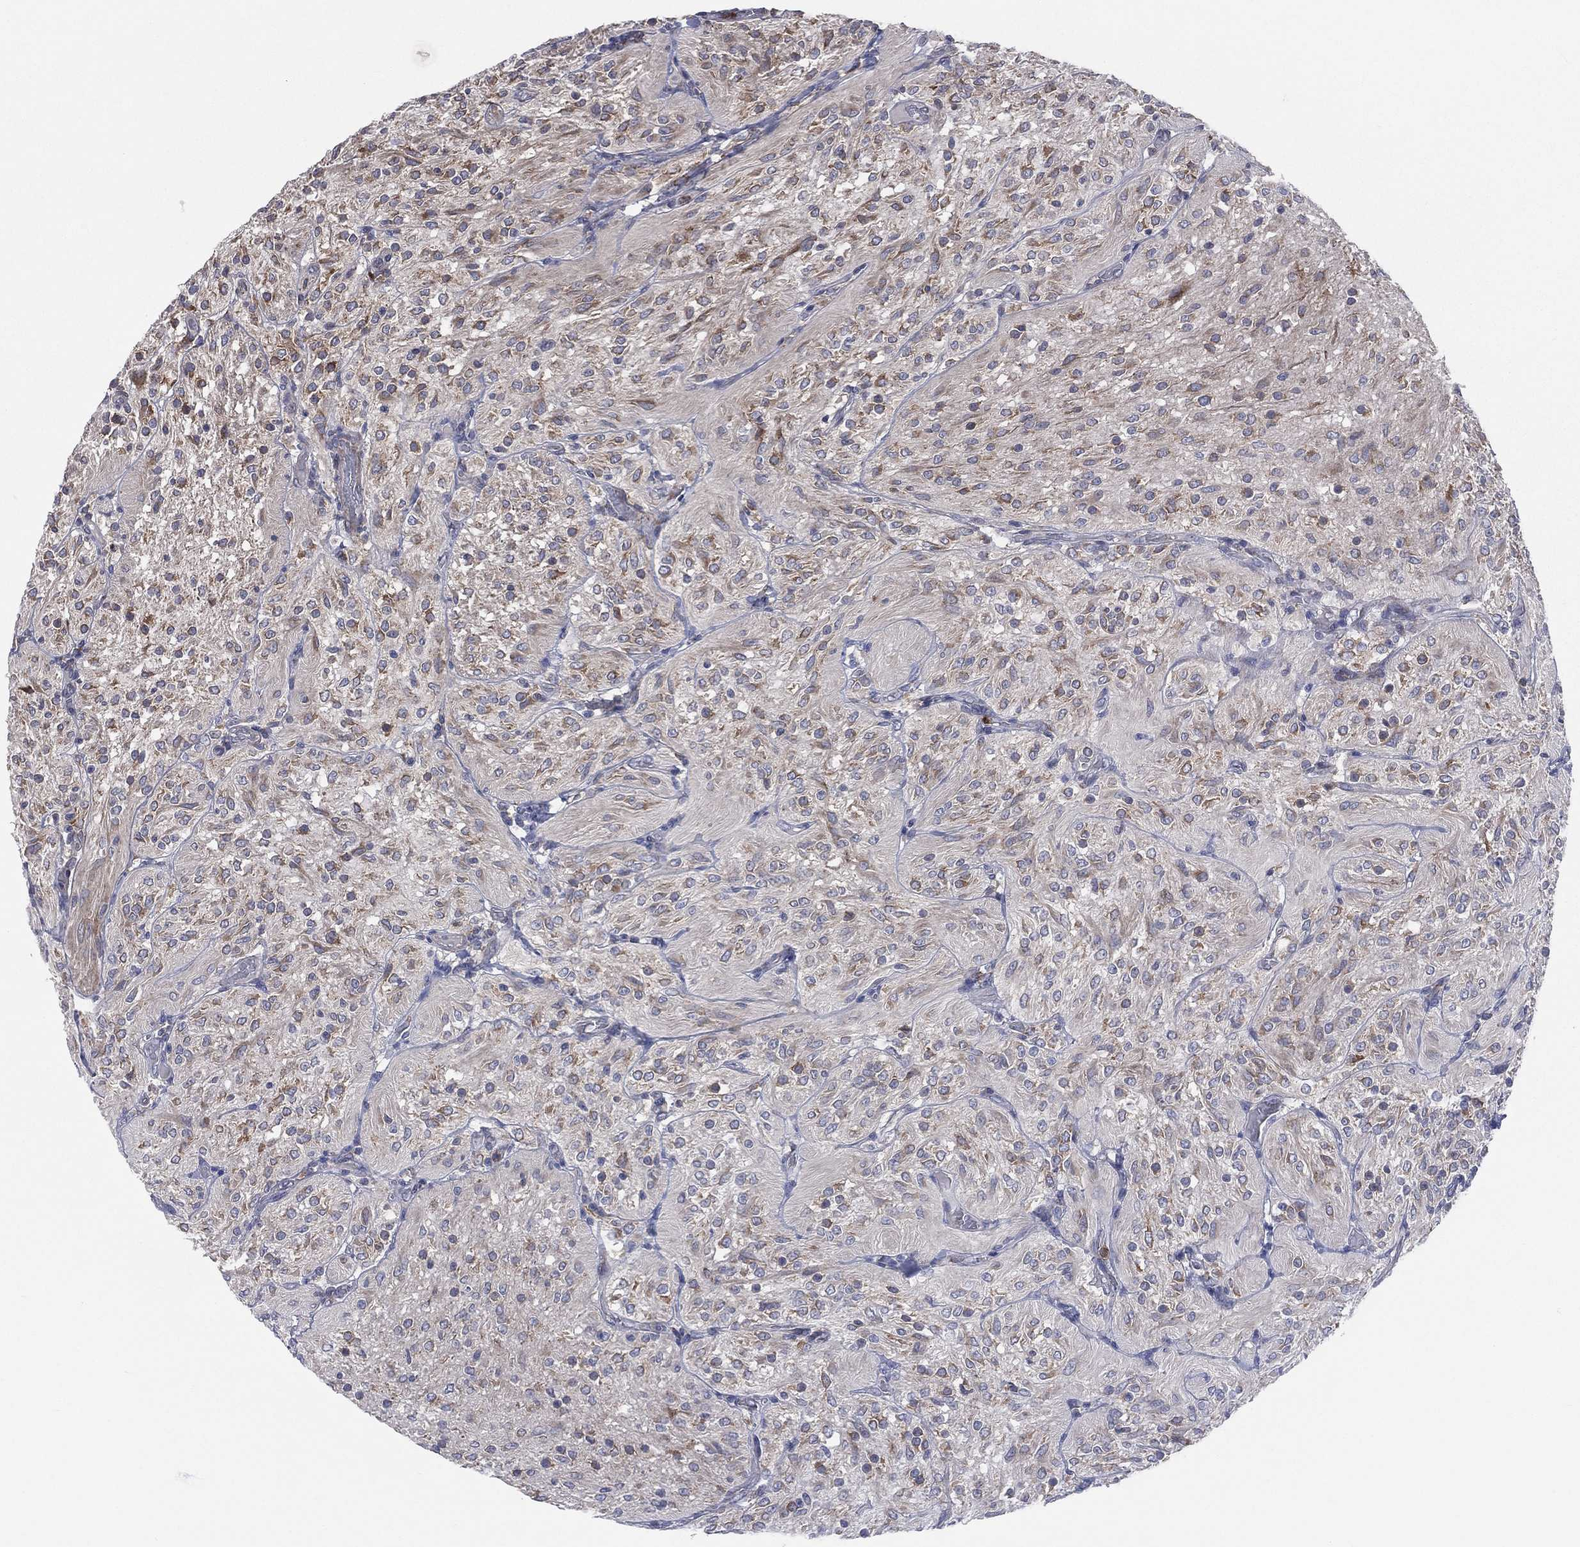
{"staining": {"intensity": "moderate", "quantity": "<25%", "location": "cytoplasmic/membranous"}, "tissue": "glioma", "cell_type": "Tumor cells", "image_type": "cancer", "snomed": [{"axis": "morphology", "description": "Glioma, malignant, Low grade"}, {"axis": "topography", "description": "Brain"}], "caption": "Immunohistochemistry staining of malignant glioma (low-grade), which displays low levels of moderate cytoplasmic/membranous positivity in approximately <25% of tumor cells indicating moderate cytoplasmic/membranous protein positivity. The staining was performed using DAB (3,3'-diaminobenzidine) (brown) for protein detection and nuclei were counterstained in hematoxylin (blue).", "gene": "CCDC159", "patient": {"sex": "male", "age": 3}}